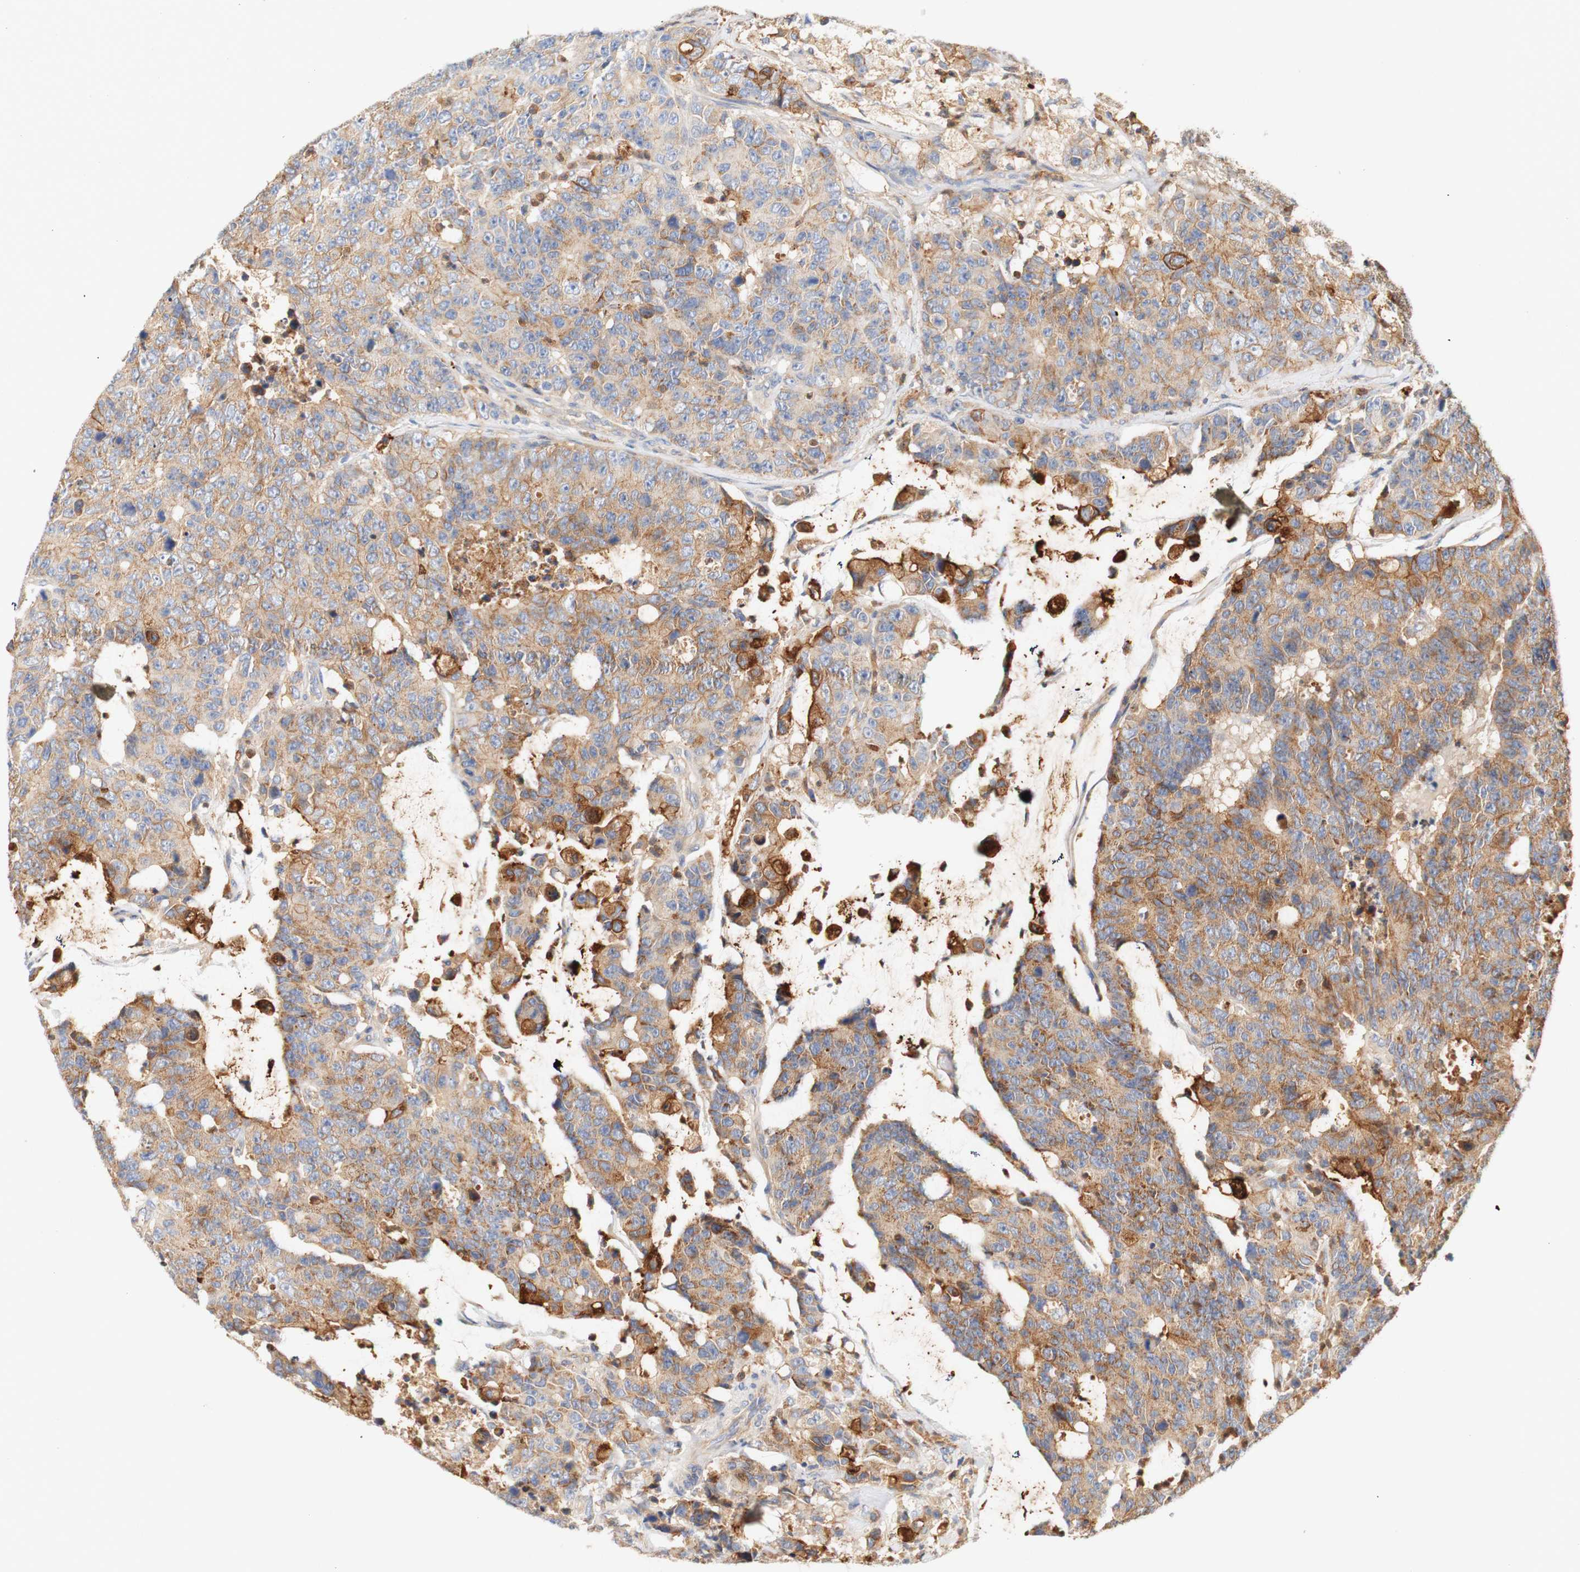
{"staining": {"intensity": "moderate", "quantity": ">75%", "location": "cytoplasmic/membranous"}, "tissue": "colorectal cancer", "cell_type": "Tumor cells", "image_type": "cancer", "snomed": [{"axis": "morphology", "description": "Adenocarcinoma, NOS"}, {"axis": "topography", "description": "Colon"}], "caption": "An immunohistochemistry photomicrograph of neoplastic tissue is shown. Protein staining in brown labels moderate cytoplasmic/membranous positivity in colorectal cancer within tumor cells. (Stains: DAB (3,3'-diaminobenzidine) in brown, nuclei in blue, Microscopy: brightfield microscopy at high magnification).", "gene": "PCDH7", "patient": {"sex": "female", "age": 86}}